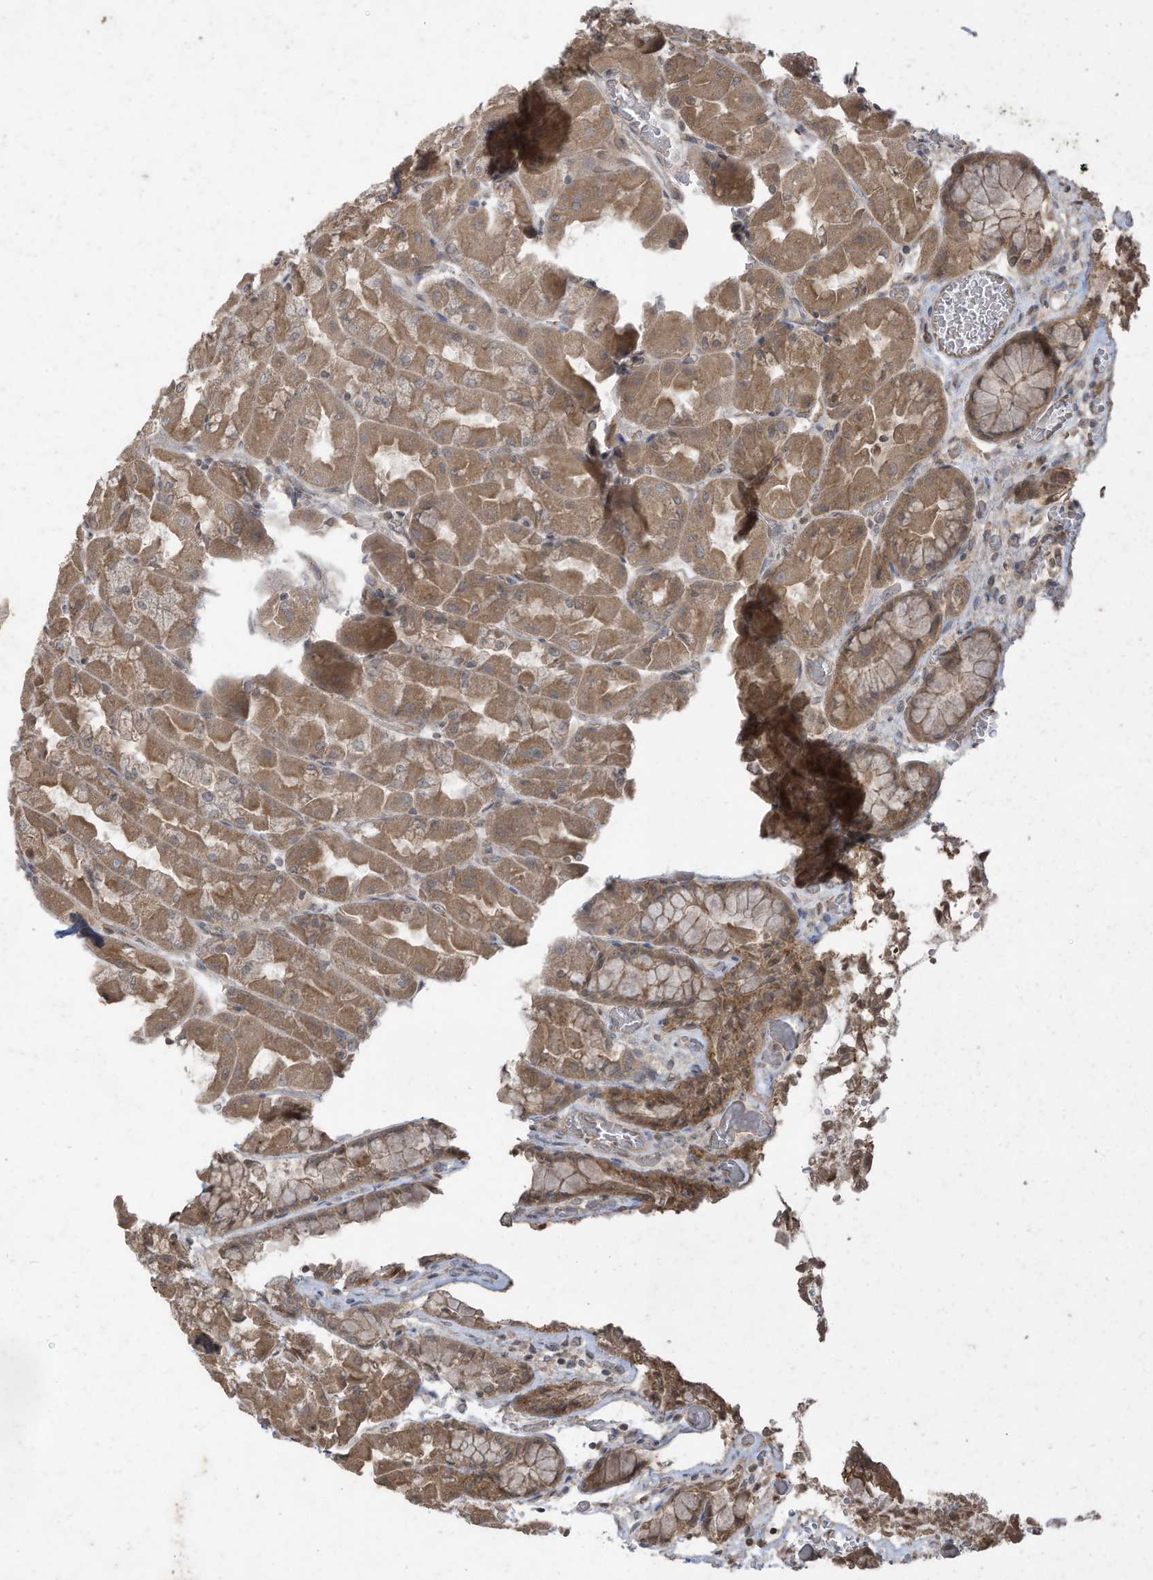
{"staining": {"intensity": "moderate", "quantity": ">75%", "location": "cytoplasmic/membranous"}, "tissue": "stomach", "cell_type": "Glandular cells", "image_type": "normal", "snomed": [{"axis": "morphology", "description": "Normal tissue, NOS"}, {"axis": "topography", "description": "Stomach"}], "caption": "Stomach stained with DAB immunohistochemistry (IHC) displays medium levels of moderate cytoplasmic/membranous positivity in about >75% of glandular cells. (Stains: DAB in brown, nuclei in blue, Microscopy: brightfield microscopy at high magnification).", "gene": "MATN2", "patient": {"sex": "female", "age": 61}}